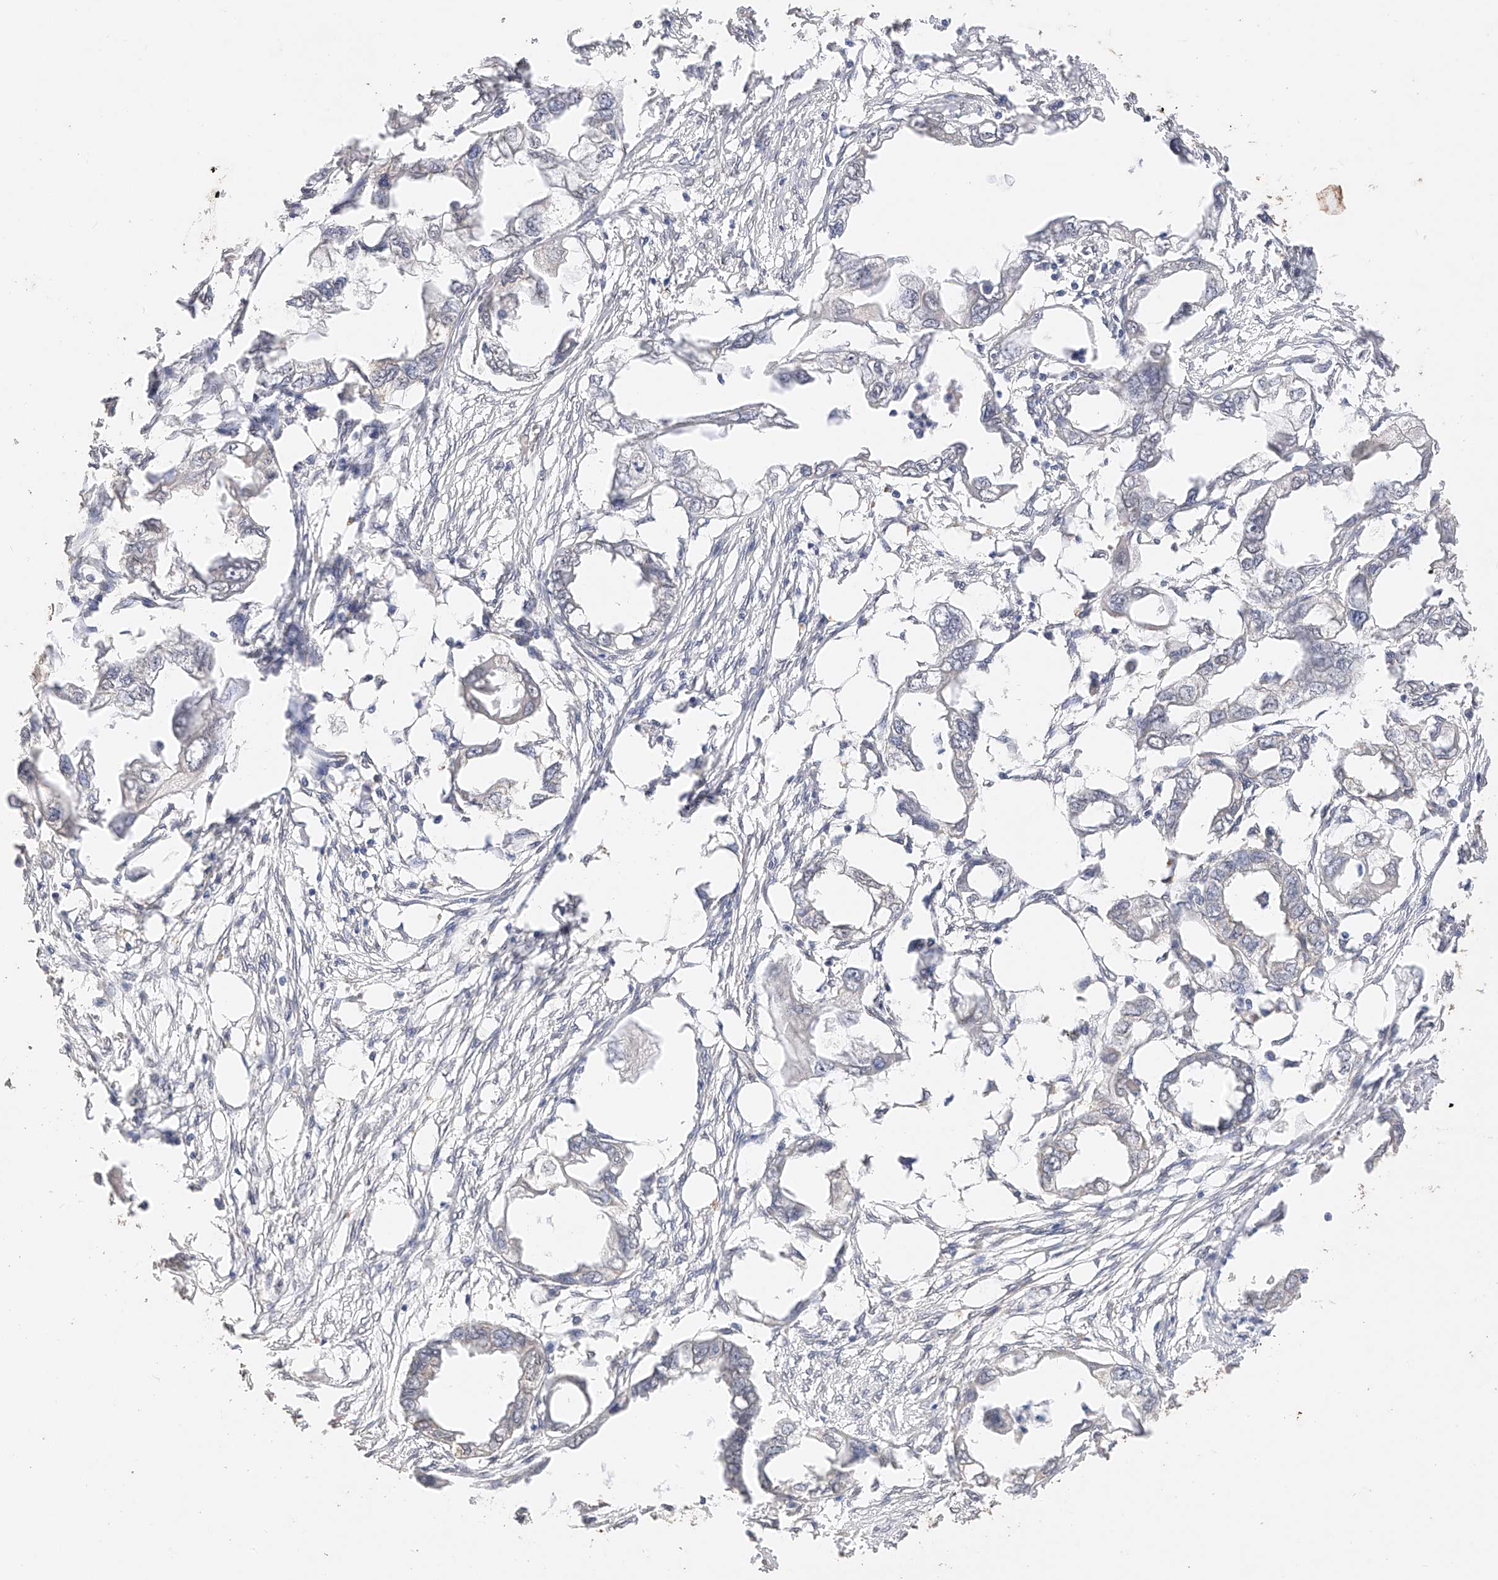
{"staining": {"intensity": "negative", "quantity": "none", "location": "none"}, "tissue": "endometrial cancer", "cell_type": "Tumor cells", "image_type": "cancer", "snomed": [{"axis": "morphology", "description": "Adenocarcinoma, NOS"}, {"axis": "morphology", "description": "Adenocarcinoma, metastatic, NOS"}, {"axis": "topography", "description": "Adipose tissue"}, {"axis": "topography", "description": "Endometrium"}], "caption": "Tumor cells are negative for protein expression in human endometrial adenocarcinoma. Nuclei are stained in blue.", "gene": "IL22RA2", "patient": {"sex": "female", "age": 67}}